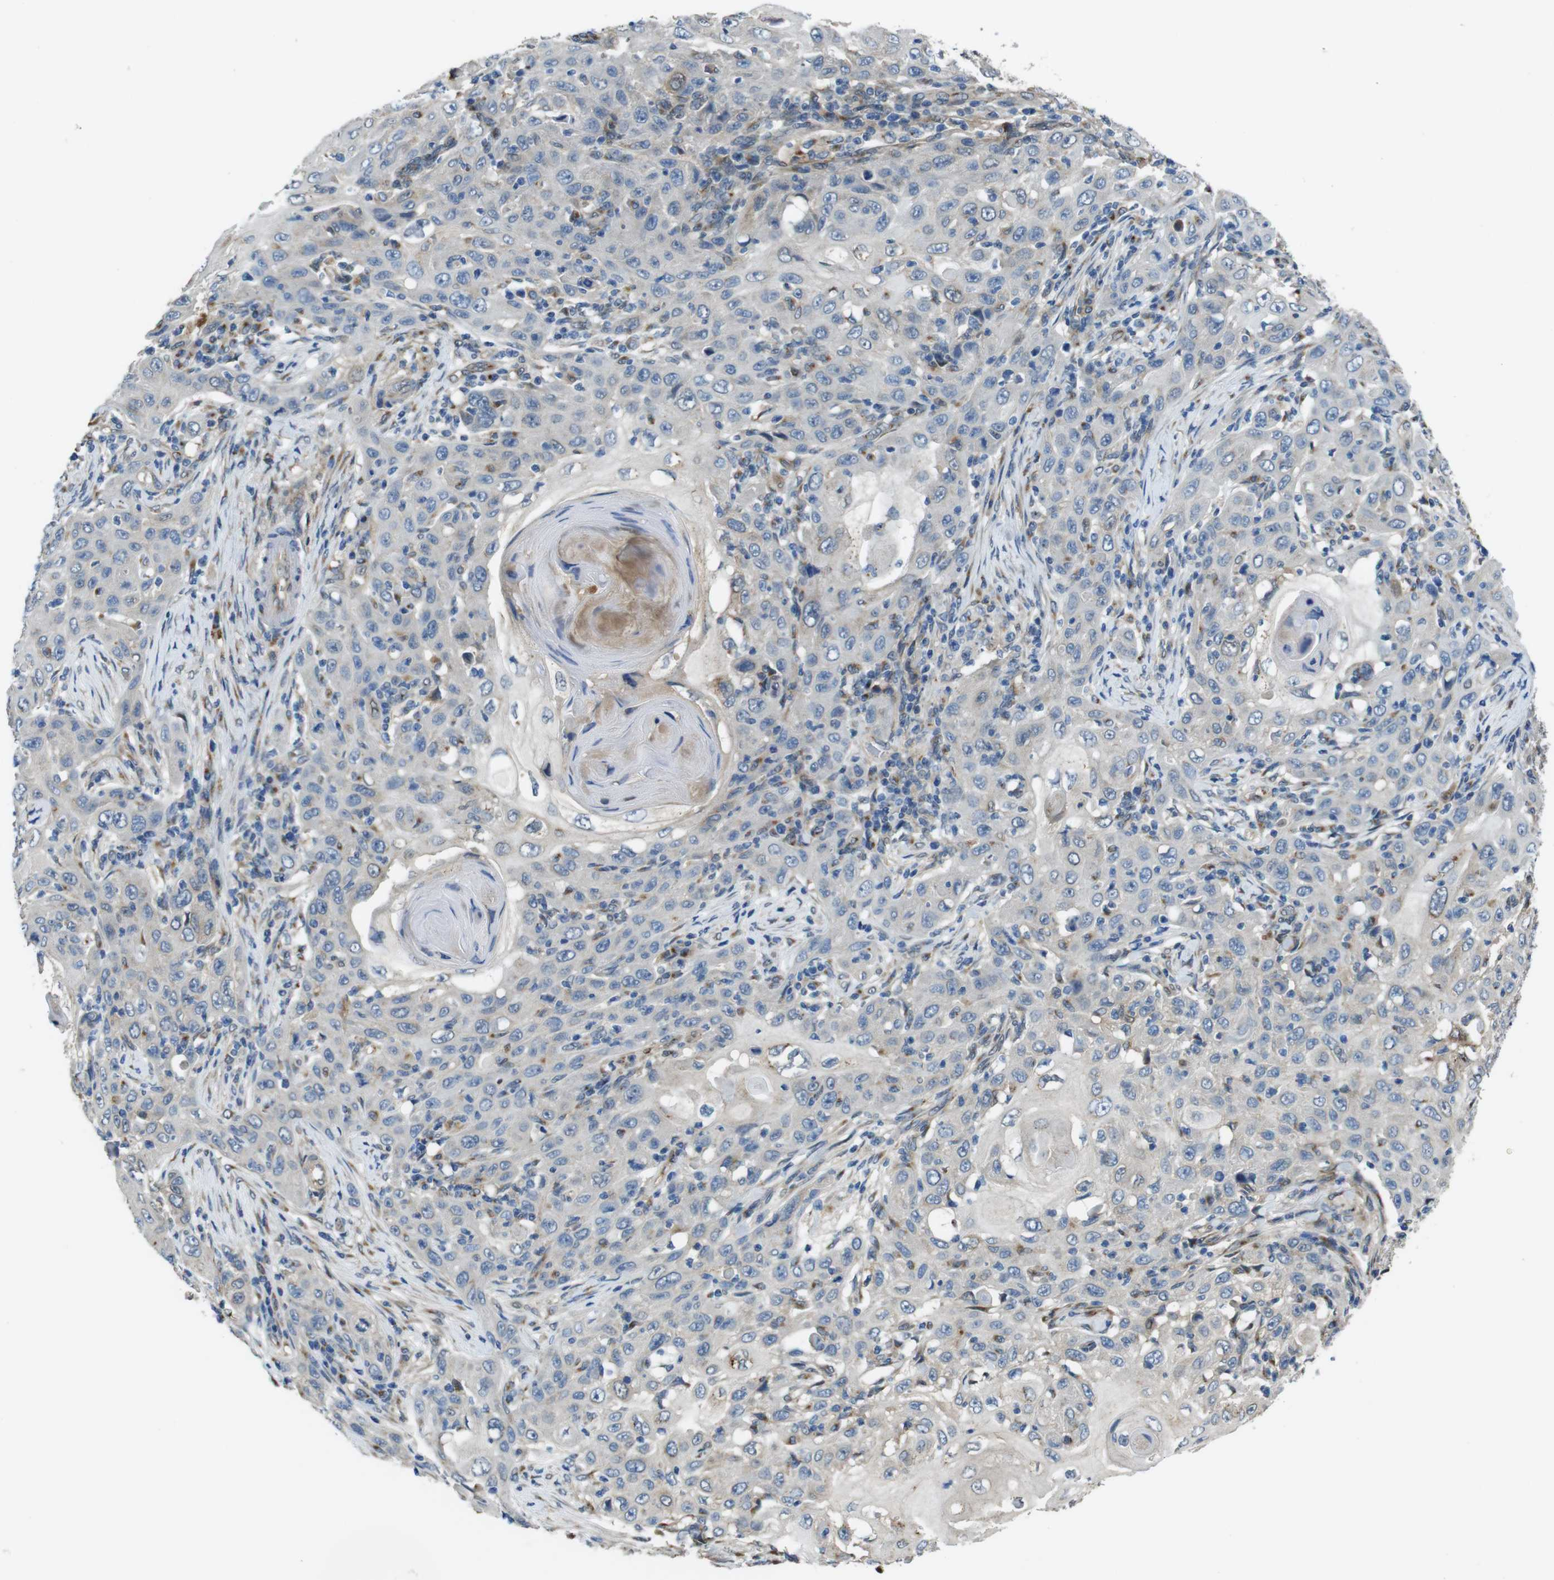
{"staining": {"intensity": "weak", "quantity": "<25%", "location": "cytoplasmic/membranous"}, "tissue": "skin cancer", "cell_type": "Tumor cells", "image_type": "cancer", "snomed": [{"axis": "morphology", "description": "Squamous cell carcinoma, NOS"}, {"axis": "topography", "description": "Skin"}], "caption": "Immunohistochemistry image of skin cancer (squamous cell carcinoma) stained for a protein (brown), which exhibits no positivity in tumor cells. Nuclei are stained in blue.", "gene": "RAB6A", "patient": {"sex": "female", "age": 88}}